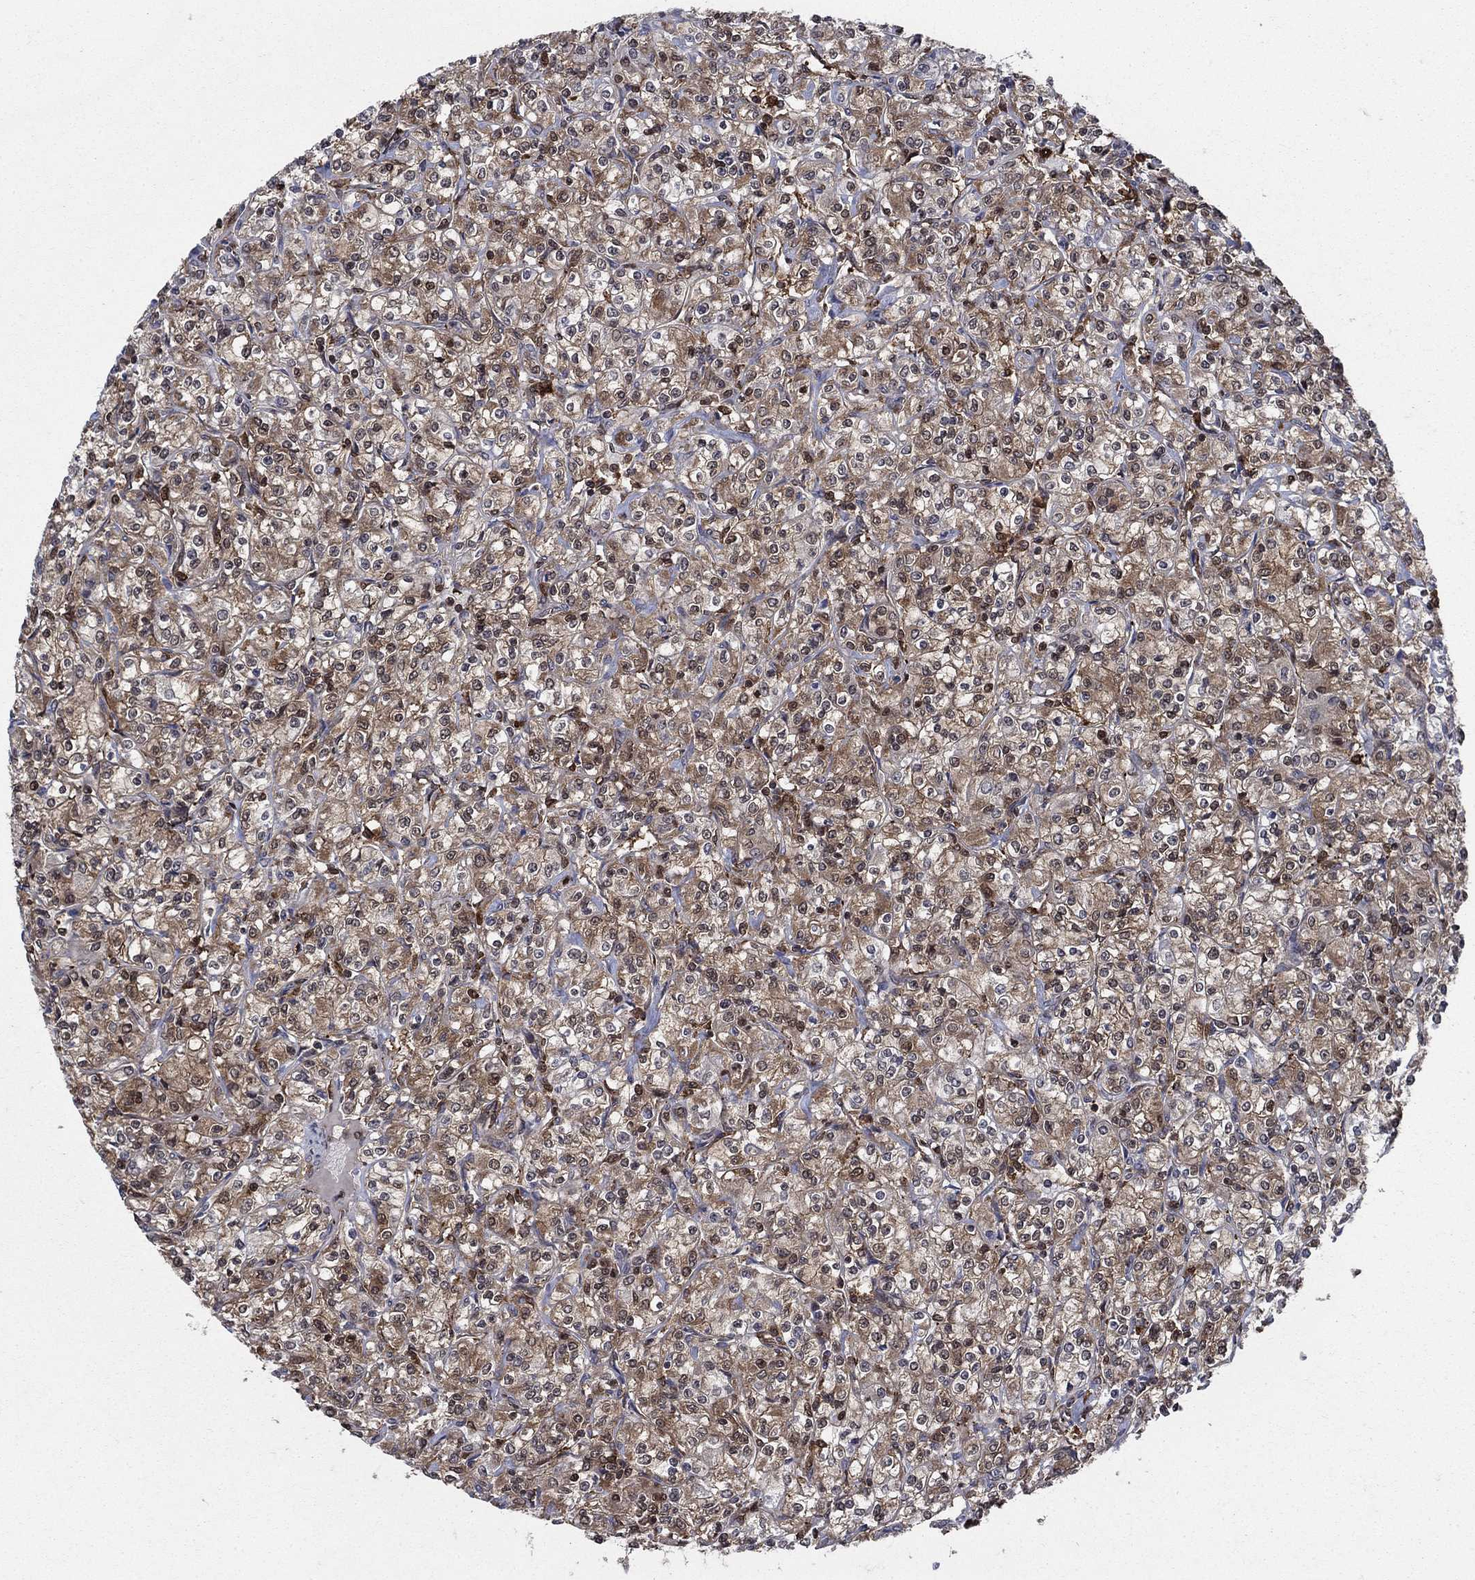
{"staining": {"intensity": "moderate", "quantity": "25%-75%", "location": "cytoplasmic/membranous"}, "tissue": "renal cancer", "cell_type": "Tumor cells", "image_type": "cancer", "snomed": [{"axis": "morphology", "description": "Adenocarcinoma, NOS"}, {"axis": "topography", "description": "Kidney"}], "caption": "Moderate cytoplasmic/membranous staining is identified in about 25%-75% of tumor cells in renal adenocarcinoma. (DAB (3,3'-diaminobenzidine) IHC with brightfield microscopy, high magnification).", "gene": "CACYBP", "patient": {"sex": "male", "age": 77}}